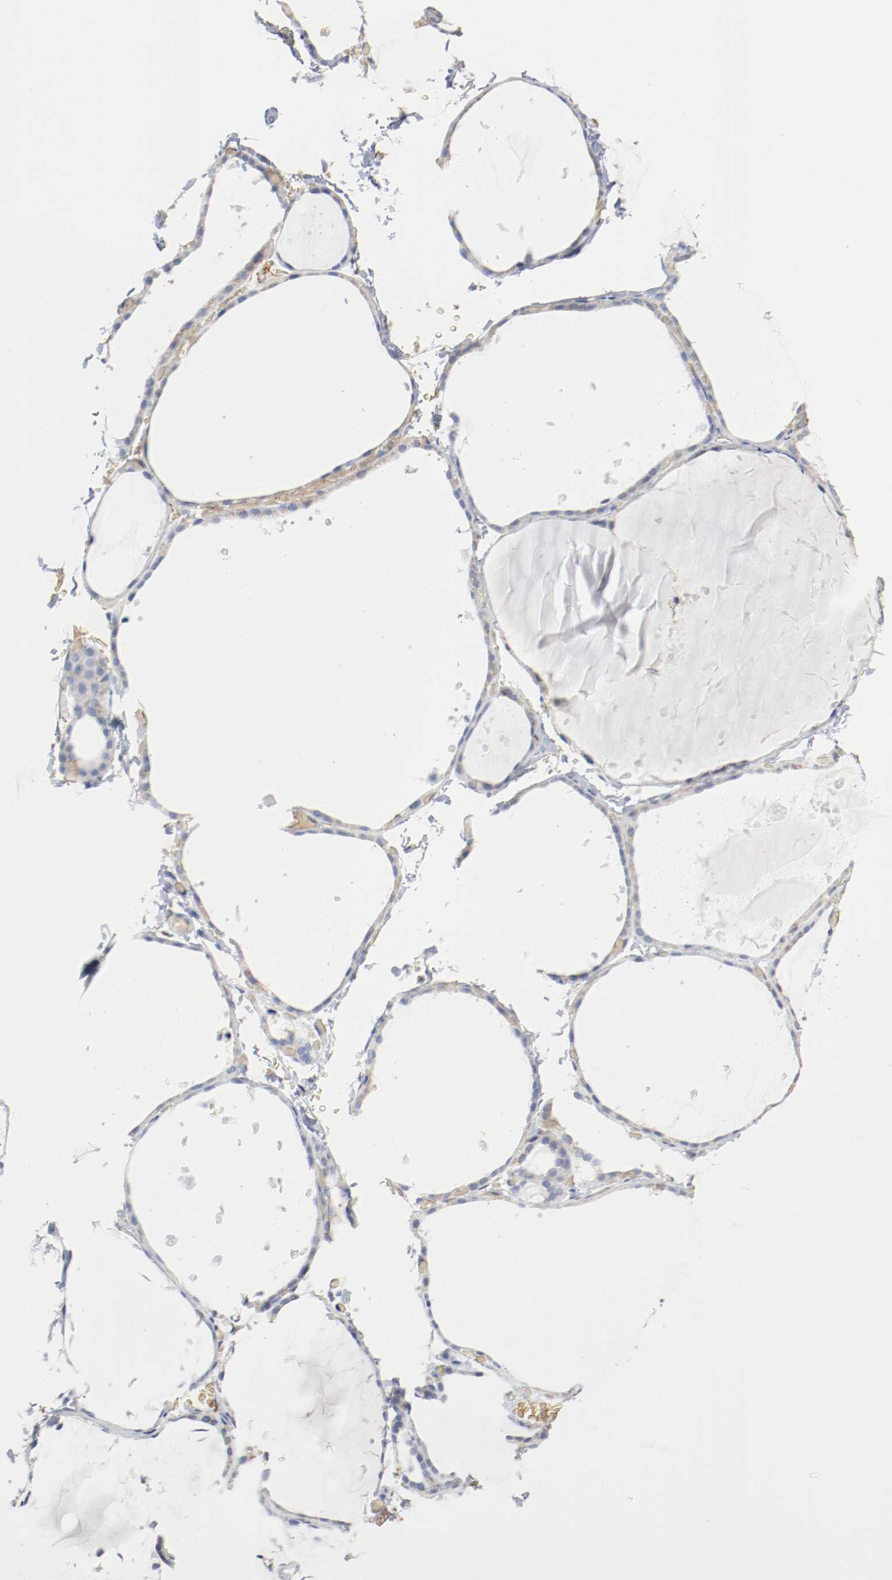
{"staining": {"intensity": "negative", "quantity": "none", "location": "none"}, "tissue": "thyroid gland", "cell_type": "Glandular cells", "image_type": "normal", "snomed": [{"axis": "morphology", "description": "Normal tissue, NOS"}, {"axis": "topography", "description": "Thyroid gland"}], "caption": "There is no significant expression in glandular cells of thyroid gland. (DAB immunohistochemistry, high magnification).", "gene": "NDUFB8", "patient": {"sex": "female", "age": 22}}